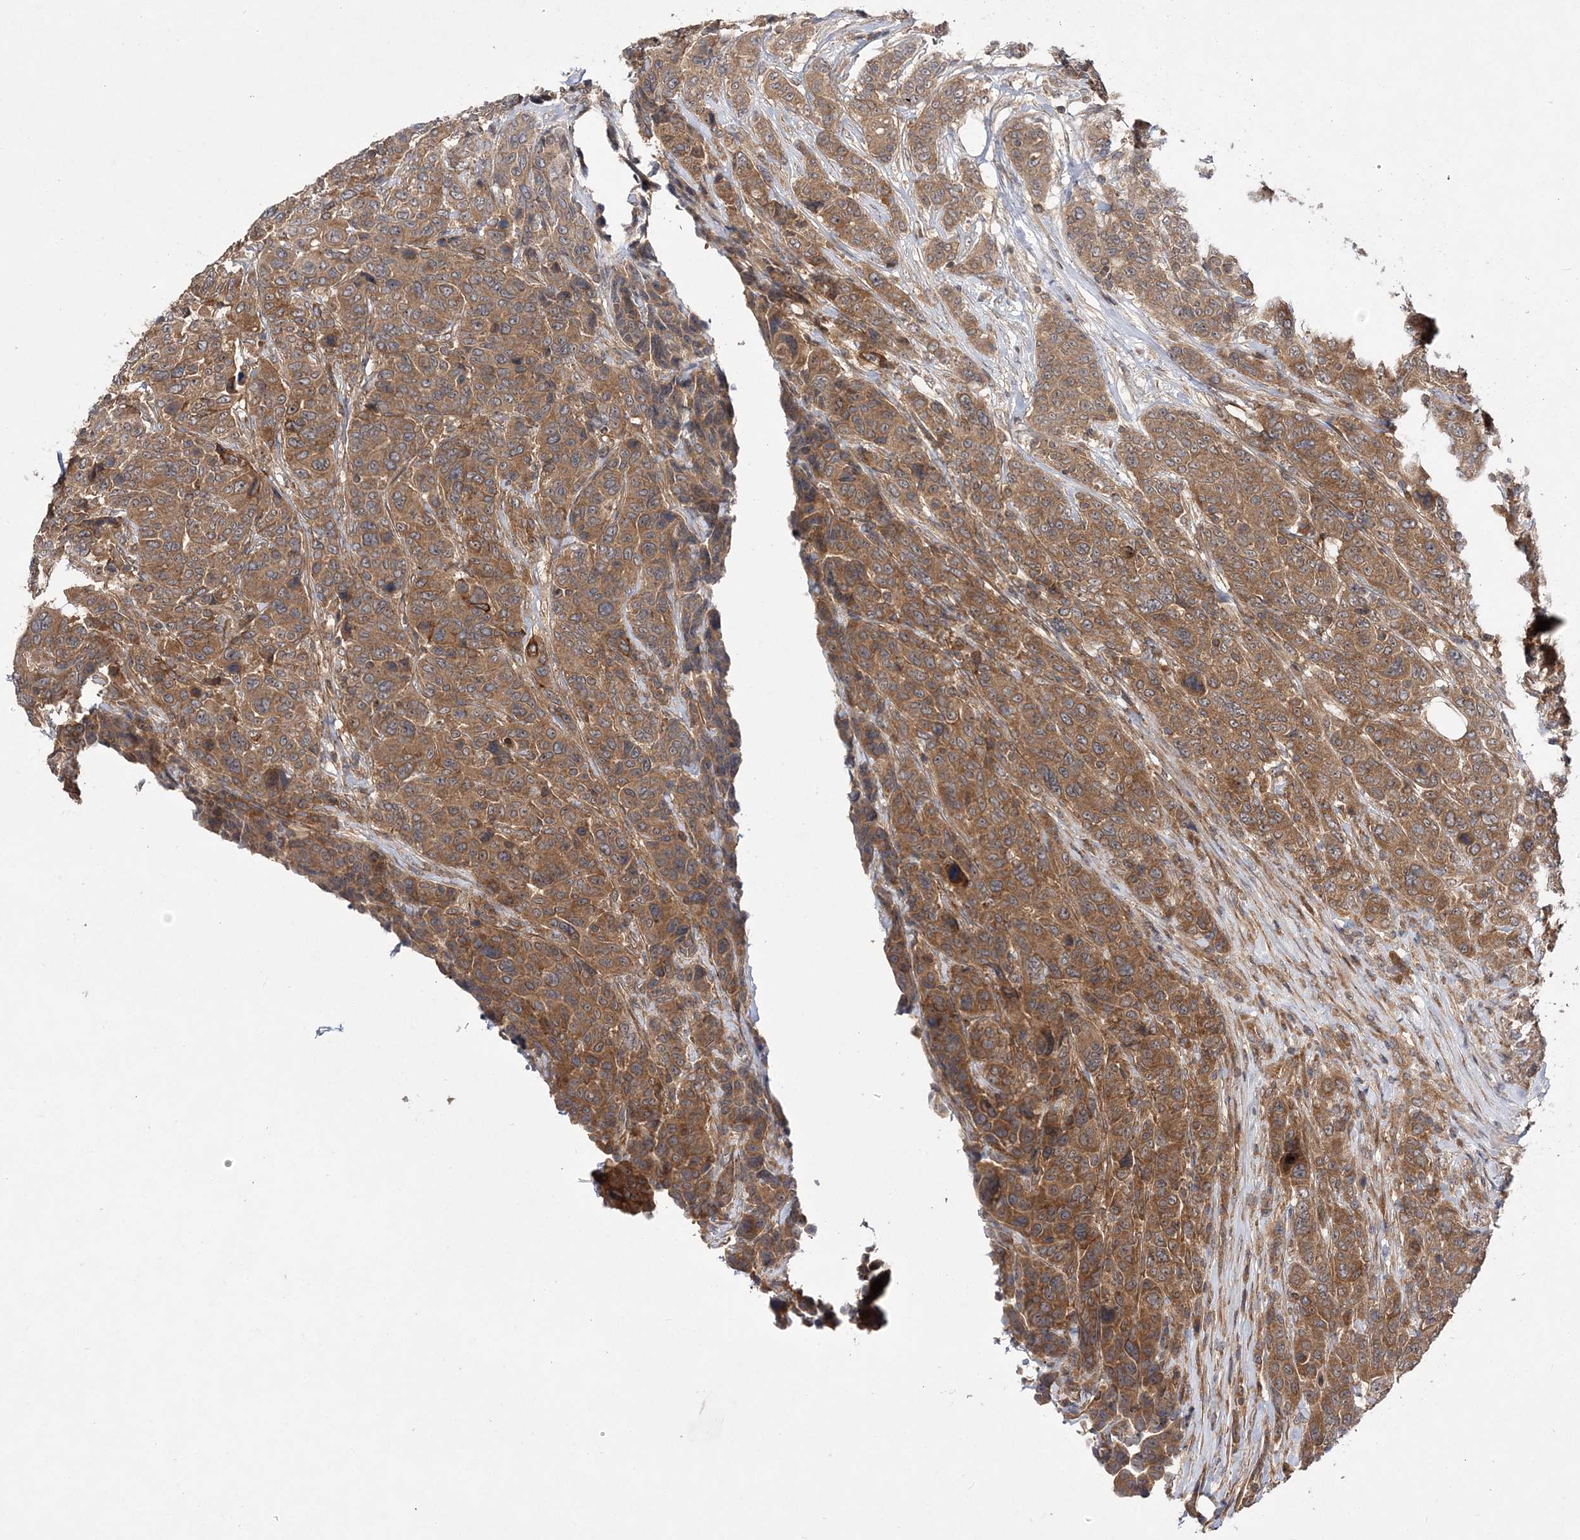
{"staining": {"intensity": "moderate", "quantity": ">75%", "location": "cytoplasmic/membranous"}, "tissue": "breast cancer", "cell_type": "Tumor cells", "image_type": "cancer", "snomed": [{"axis": "morphology", "description": "Duct carcinoma"}, {"axis": "topography", "description": "Breast"}], "caption": "Breast intraductal carcinoma stained for a protein exhibits moderate cytoplasmic/membranous positivity in tumor cells.", "gene": "TMEM9B", "patient": {"sex": "female", "age": 37}}